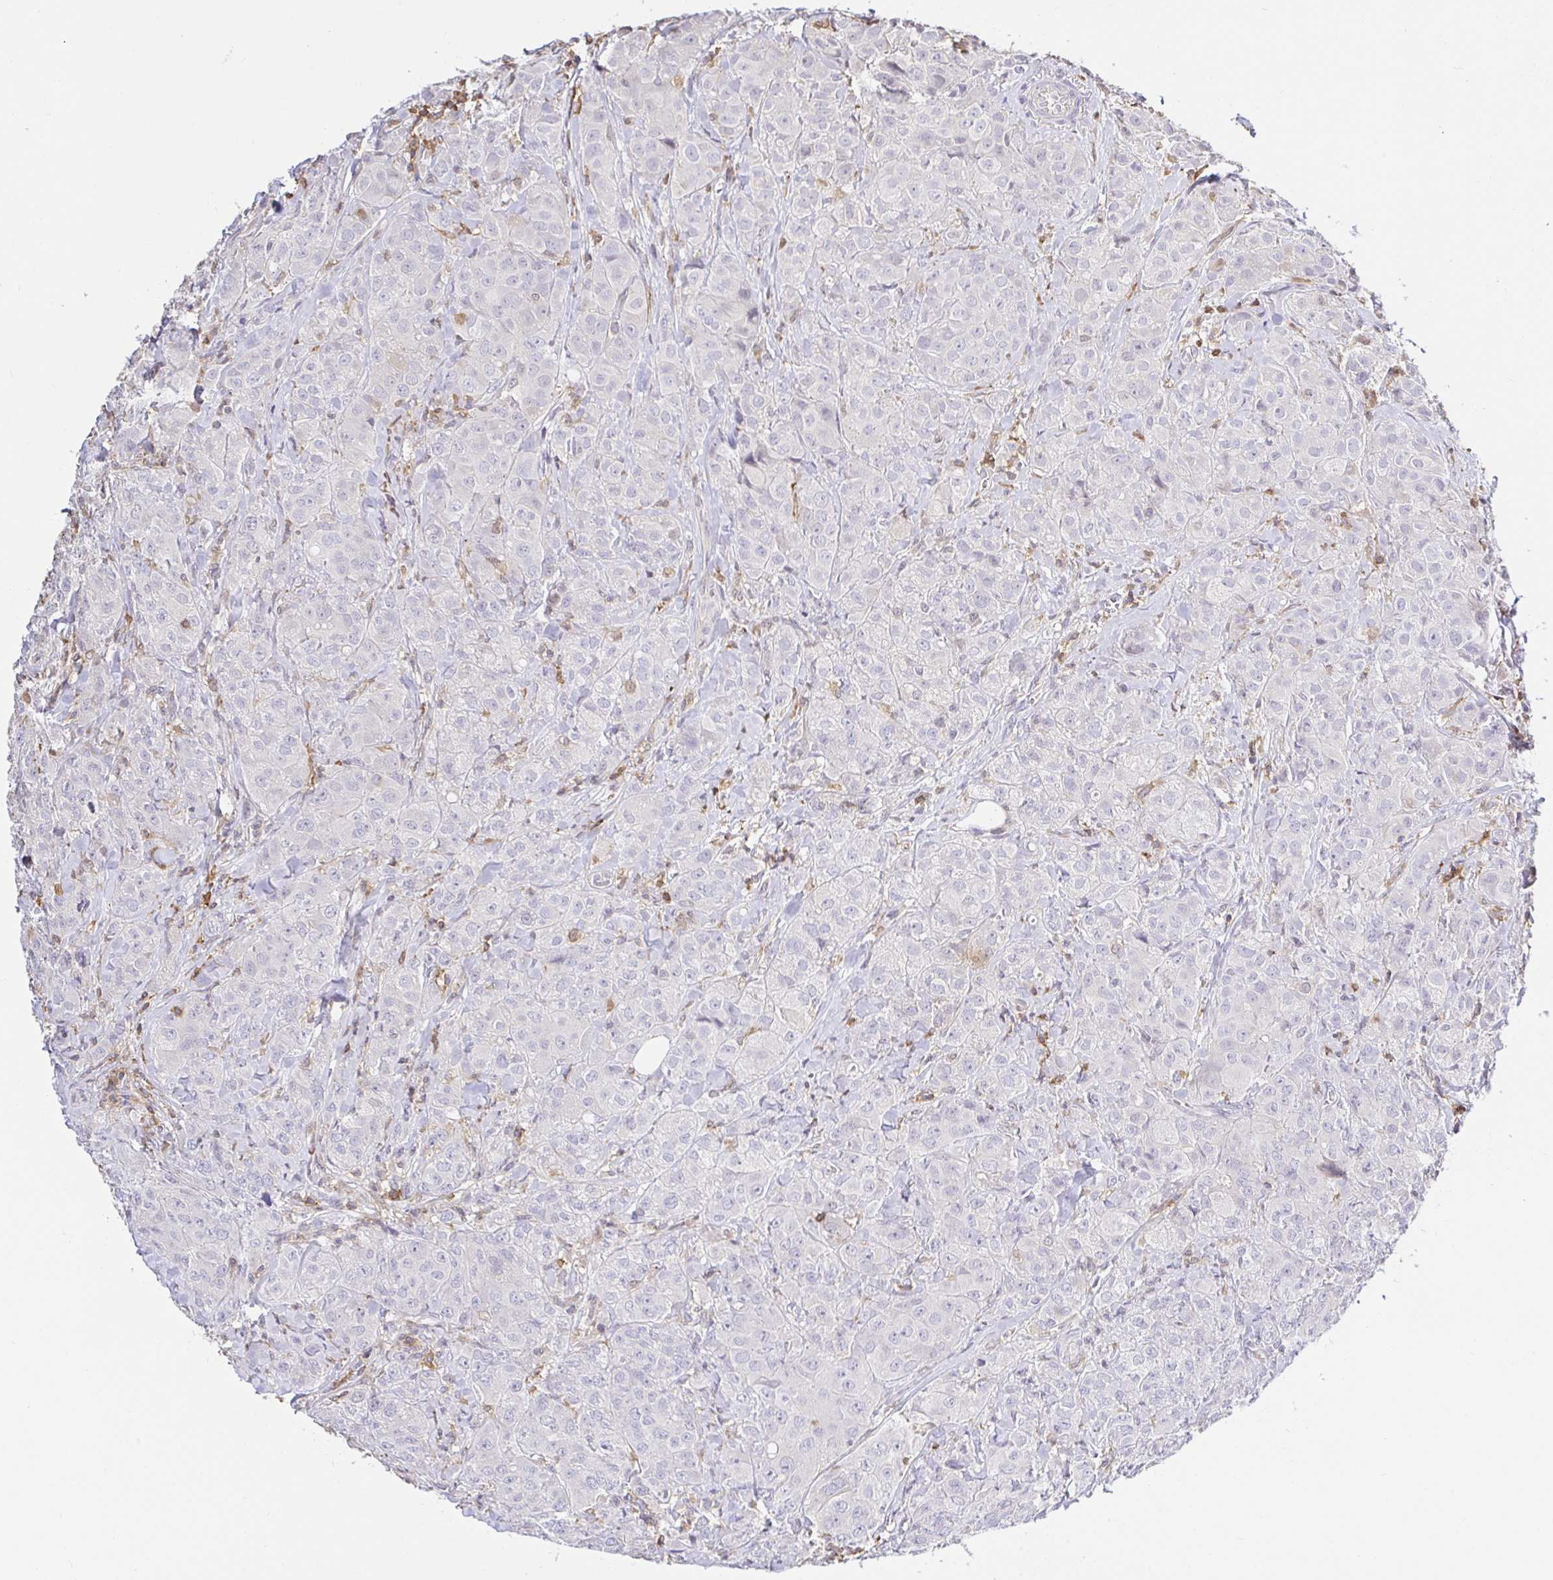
{"staining": {"intensity": "negative", "quantity": "none", "location": "none"}, "tissue": "breast cancer", "cell_type": "Tumor cells", "image_type": "cancer", "snomed": [{"axis": "morphology", "description": "Normal tissue, NOS"}, {"axis": "morphology", "description": "Duct carcinoma"}, {"axis": "topography", "description": "Breast"}], "caption": "A high-resolution photomicrograph shows immunohistochemistry staining of breast cancer, which reveals no significant expression in tumor cells.", "gene": "SKAP1", "patient": {"sex": "female", "age": 43}}